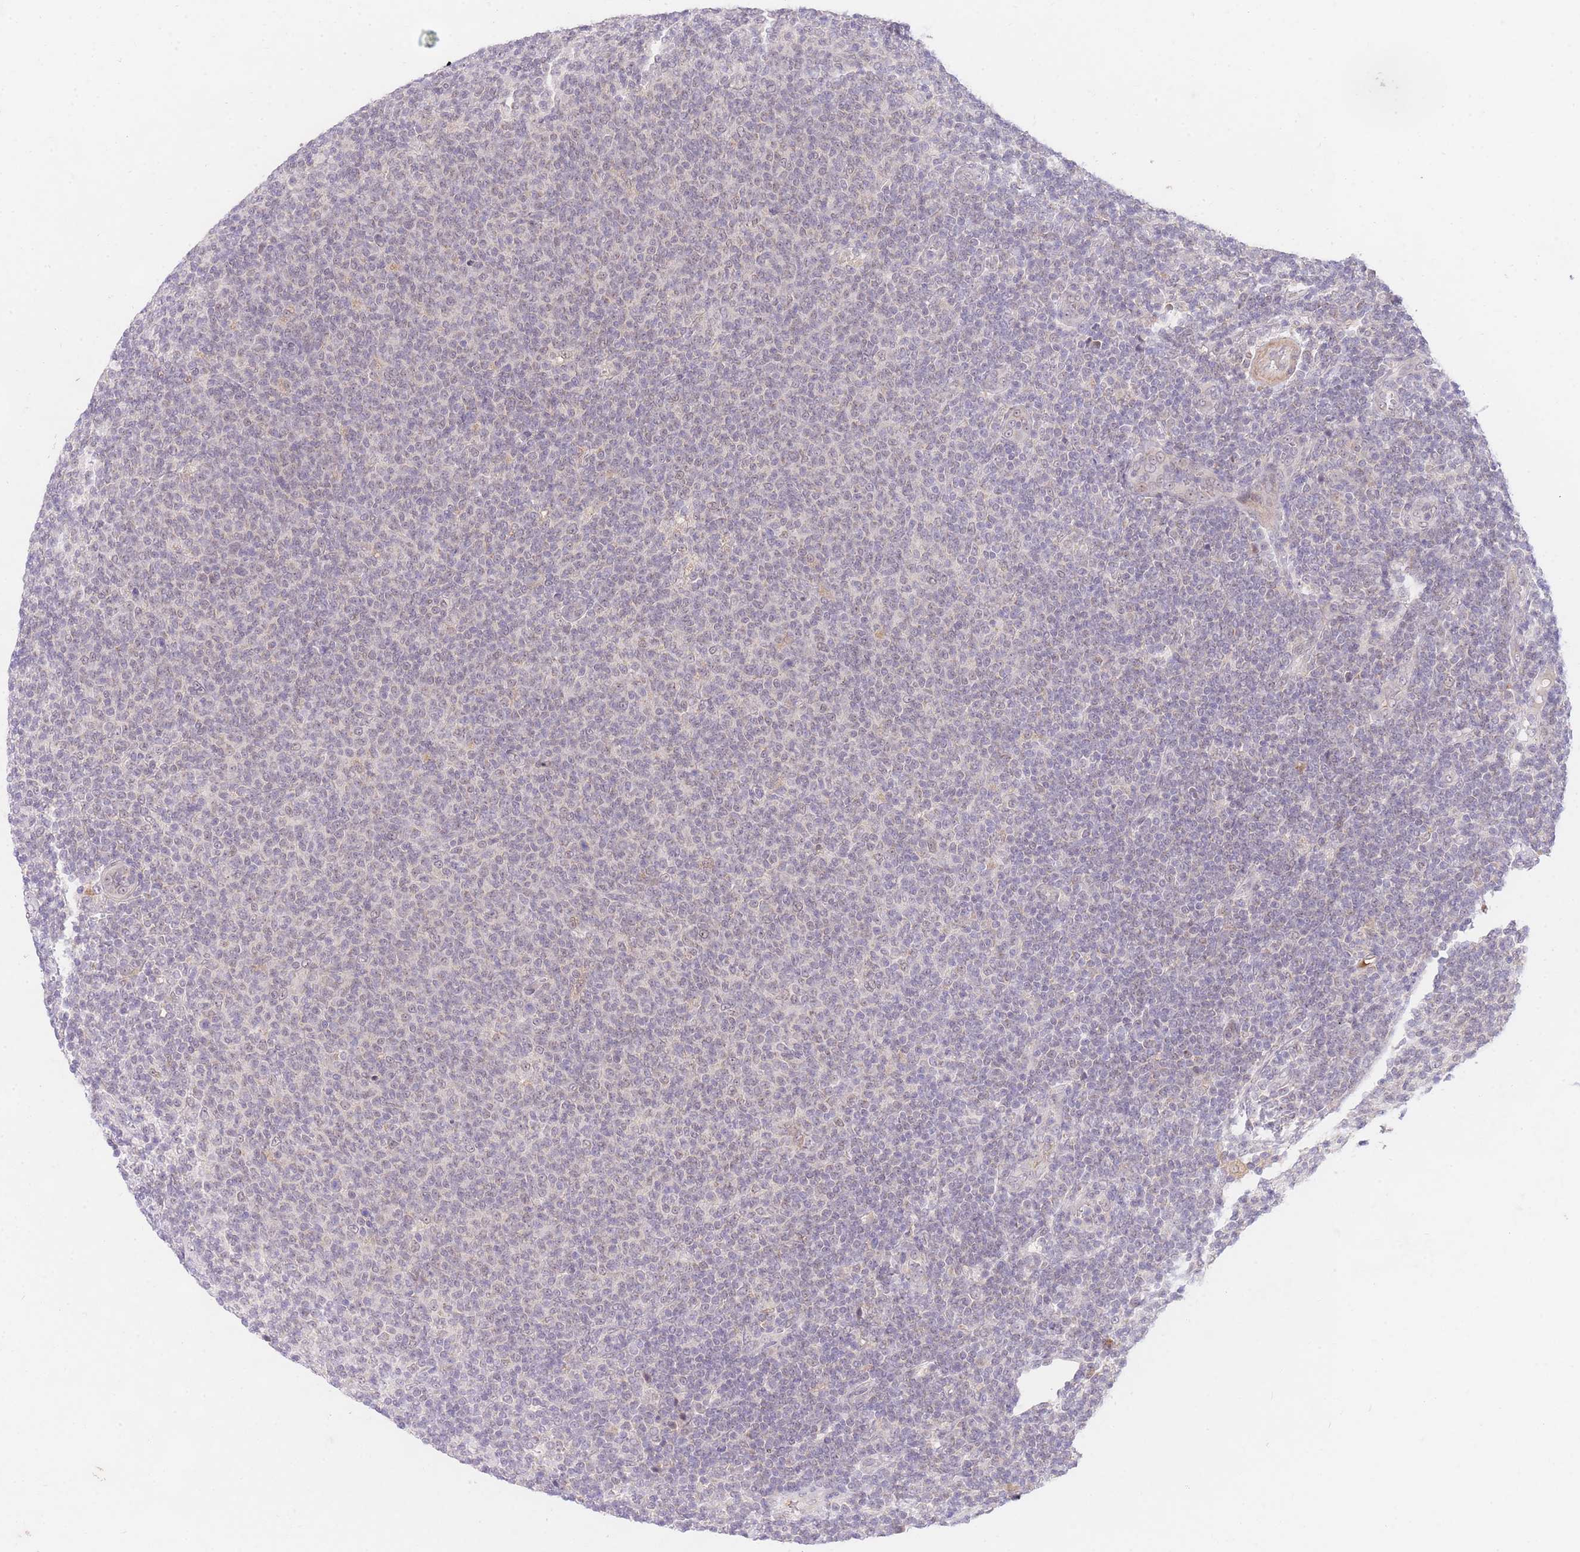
{"staining": {"intensity": "negative", "quantity": "none", "location": "none"}, "tissue": "lymphoma", "cell_type": "Tumor cells", "image_type": "cancer", "snomed": [{"axis": "morphology", "description": "Malignant lymphoma, non-Hodgkin's type, Low grade"}, {"axis": "topography", "description": "Lymph node"}], "caption": "IHC image of lymphoma stained for a protein (brown), which exhibits no positivity in tumor cells.", "gene": "SLC25A33", "patient": {"sex": "male", "age": 66}}